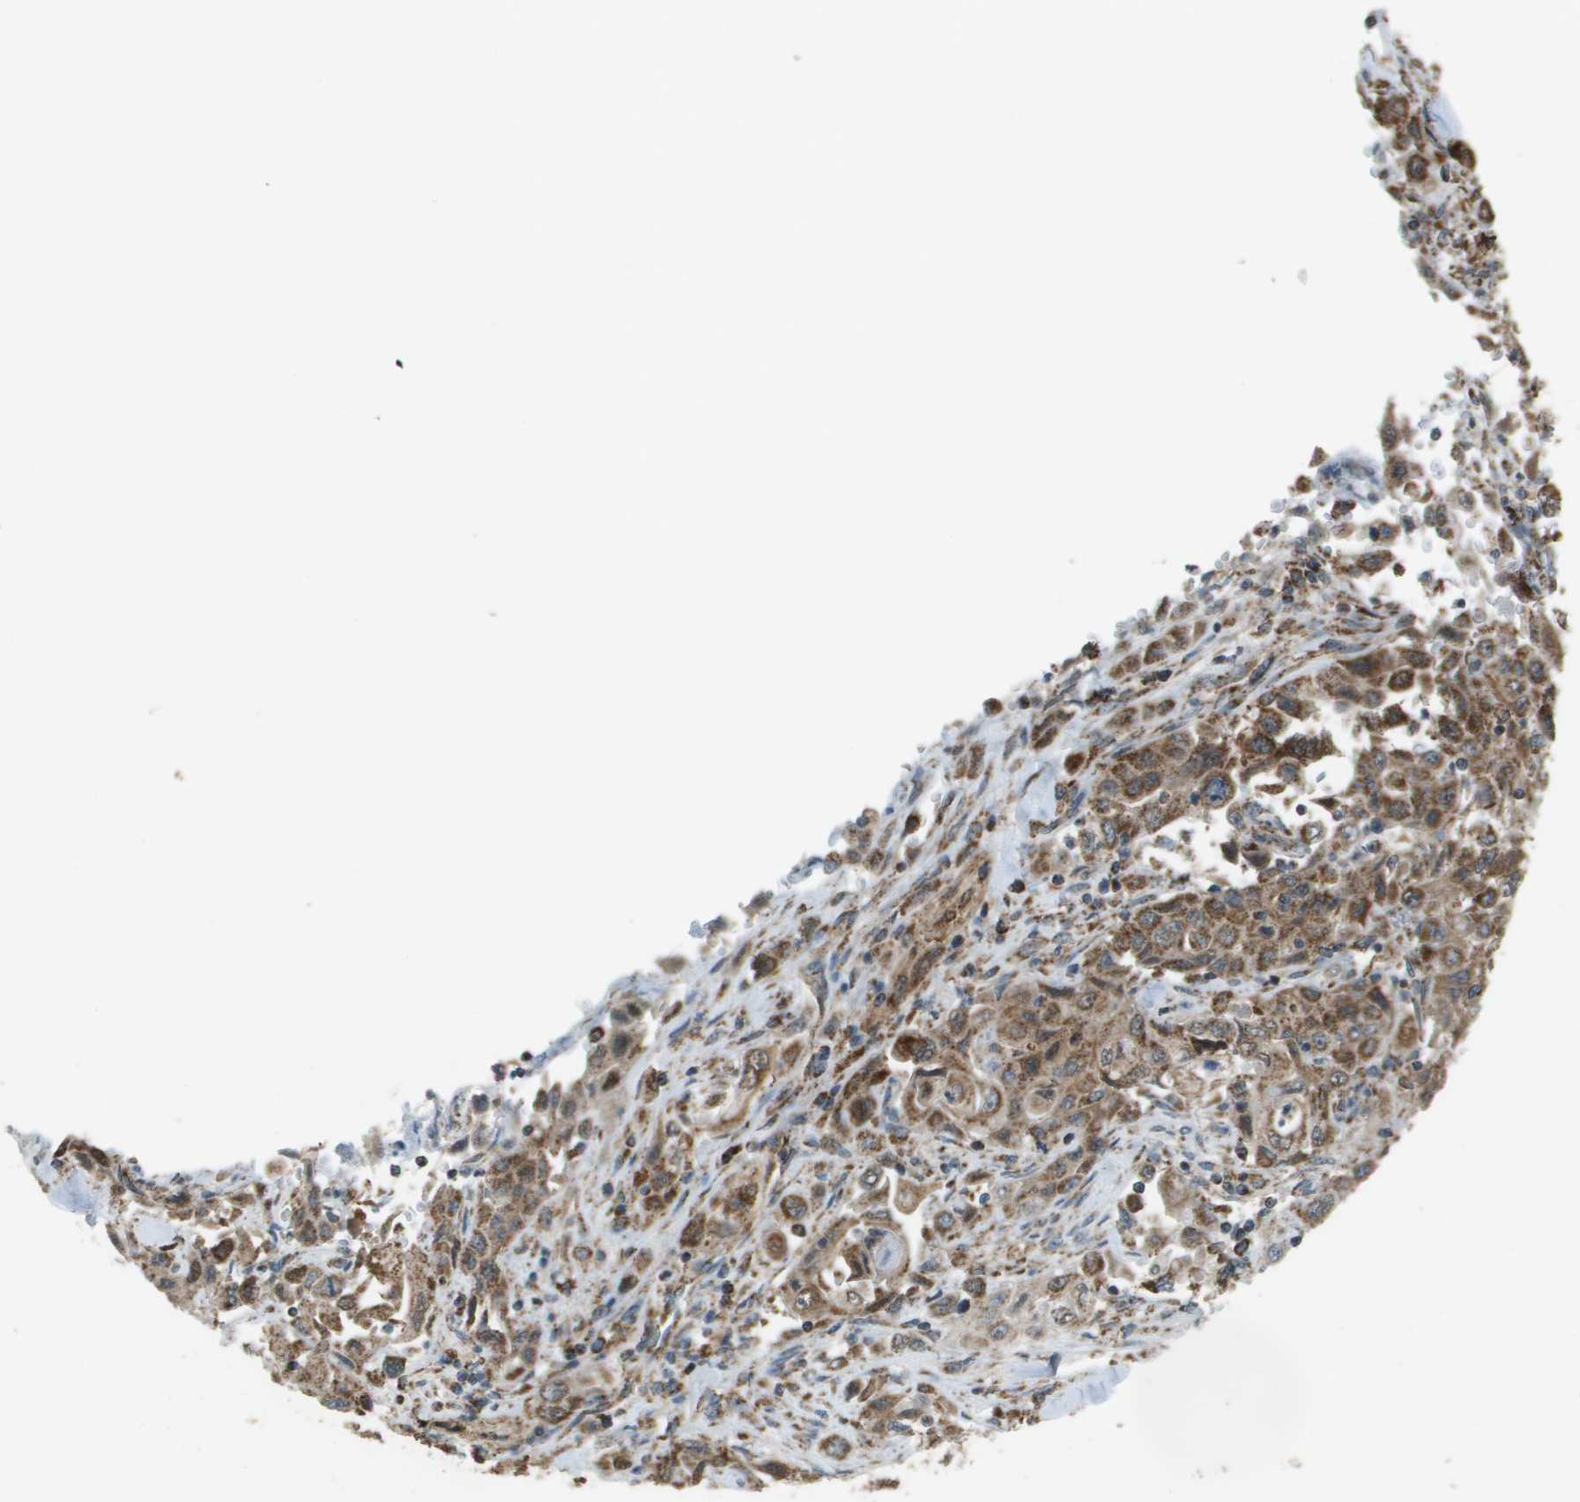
{"staining": {"intensity": "moderate", "quantity": ">75%", "location": "cytoplasmic/membranous"}, "tissue": "pancreatic cancer", "cell_type": "Tumor cells", "image_type": "cancer", "snomed": [{"axis": "morphology", "description": "Adenocarcinoma, NOS"}, {"axis": "topography", "description": "Pancreas"}], "caption": "A brown stain labels moderate cytoplasmic/membranous positivity of a protein in human pancreatic cancer tumor cells. The staining was performed using DAB, with brown indicating positive protein expression. Nuclei are stained blue with hematoxylin.", "gene": "FH", "patient": {"sex": "male", "age": 70}}